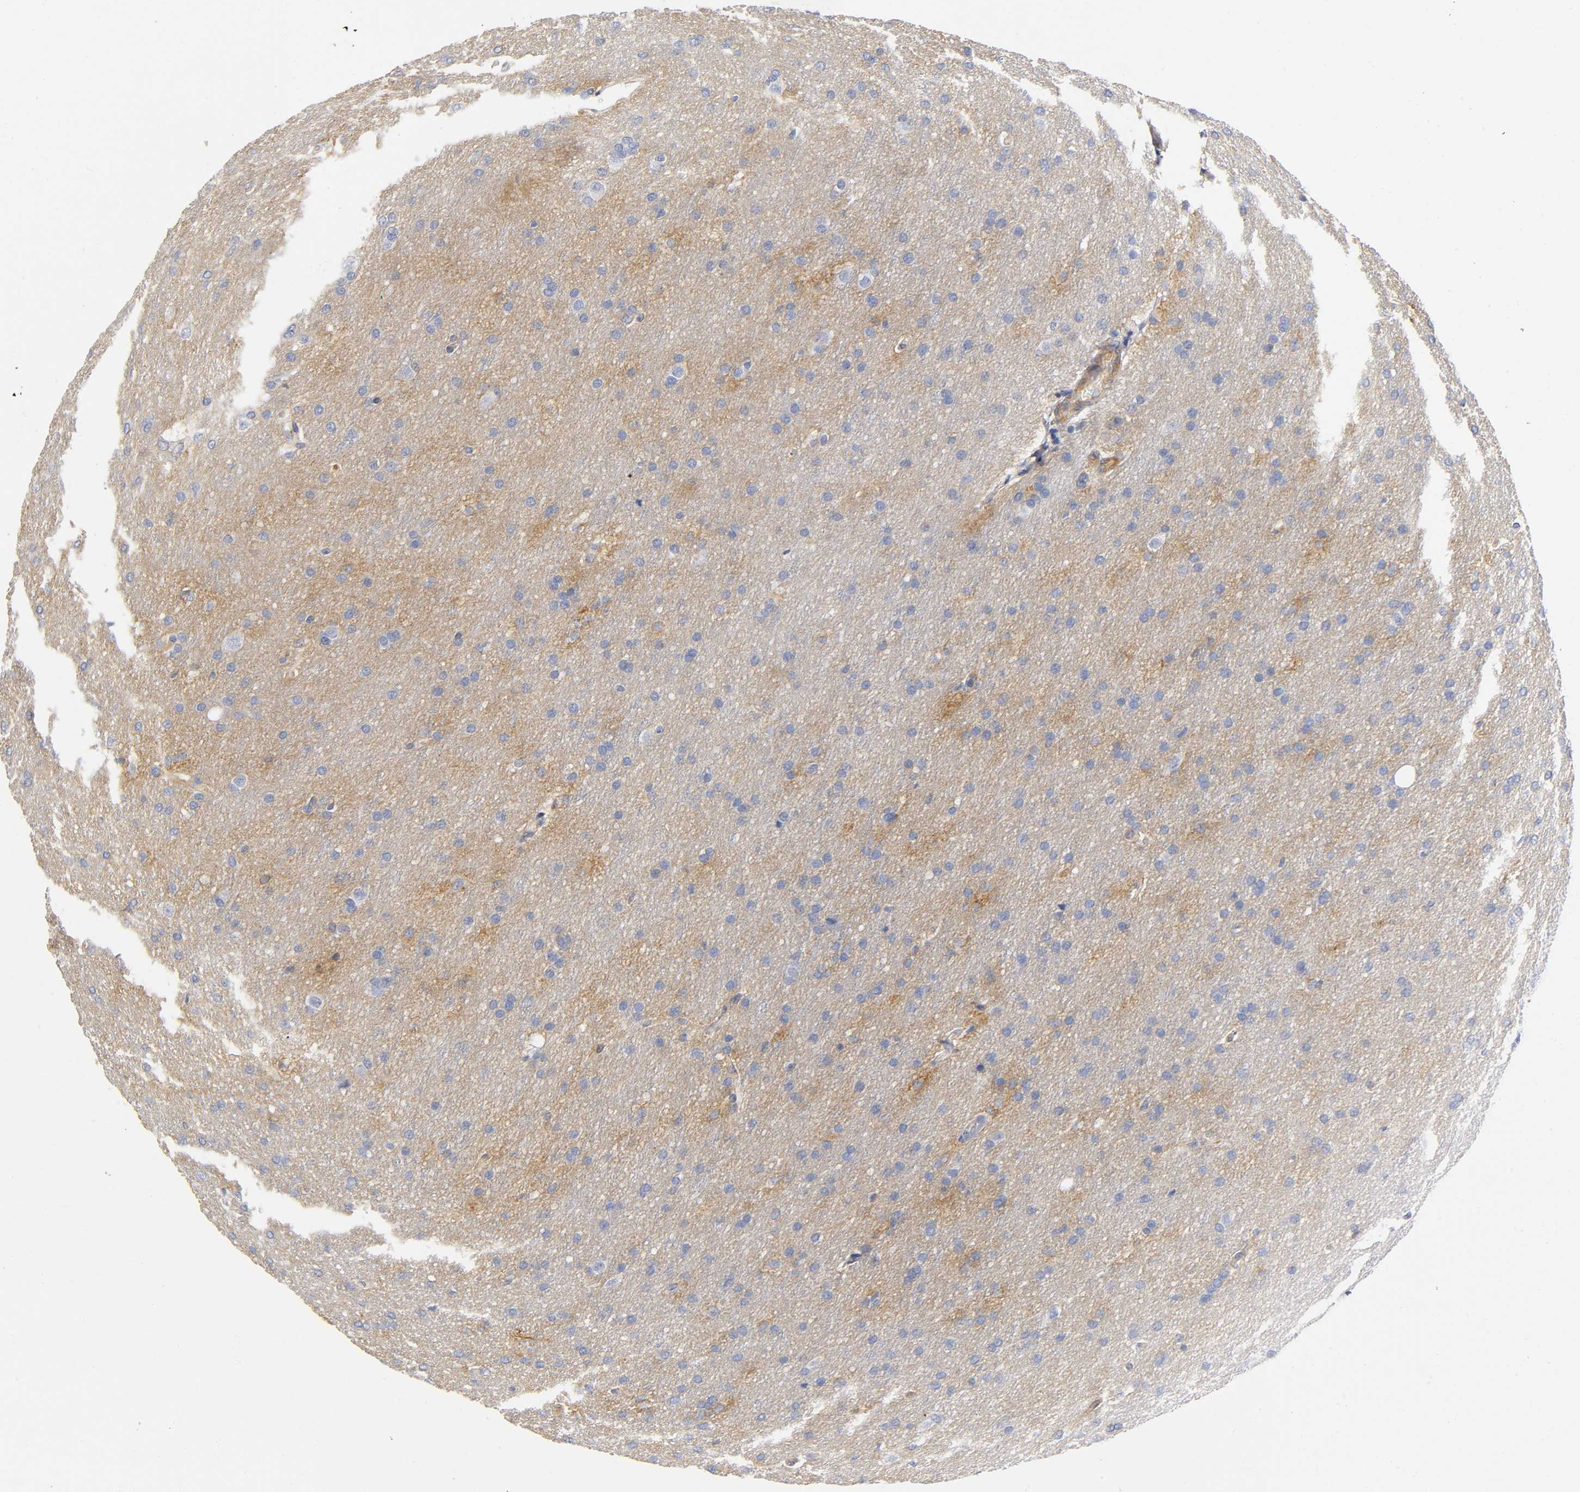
{"staining": {"intensity": "moderate", "quantity": "25%-75%", "location": "cytoplasmic/membranous"}, "tissue": "glioma", "cell_type": "Tumor cells", "image_type": "cancer", "snomed": [{"axis": "morphology", "description": "Glioma, malignant, Low grade"}, {"axis": "topography", "description": "Brain"}], "caption": "Human glioma stained for a protein (brown) displays moderate cytoplasmic/membranous positive positivity in about 25%-75% of tumor cells.", "gene": "TNC", "patient": {"sex": "female", "age": 32}}